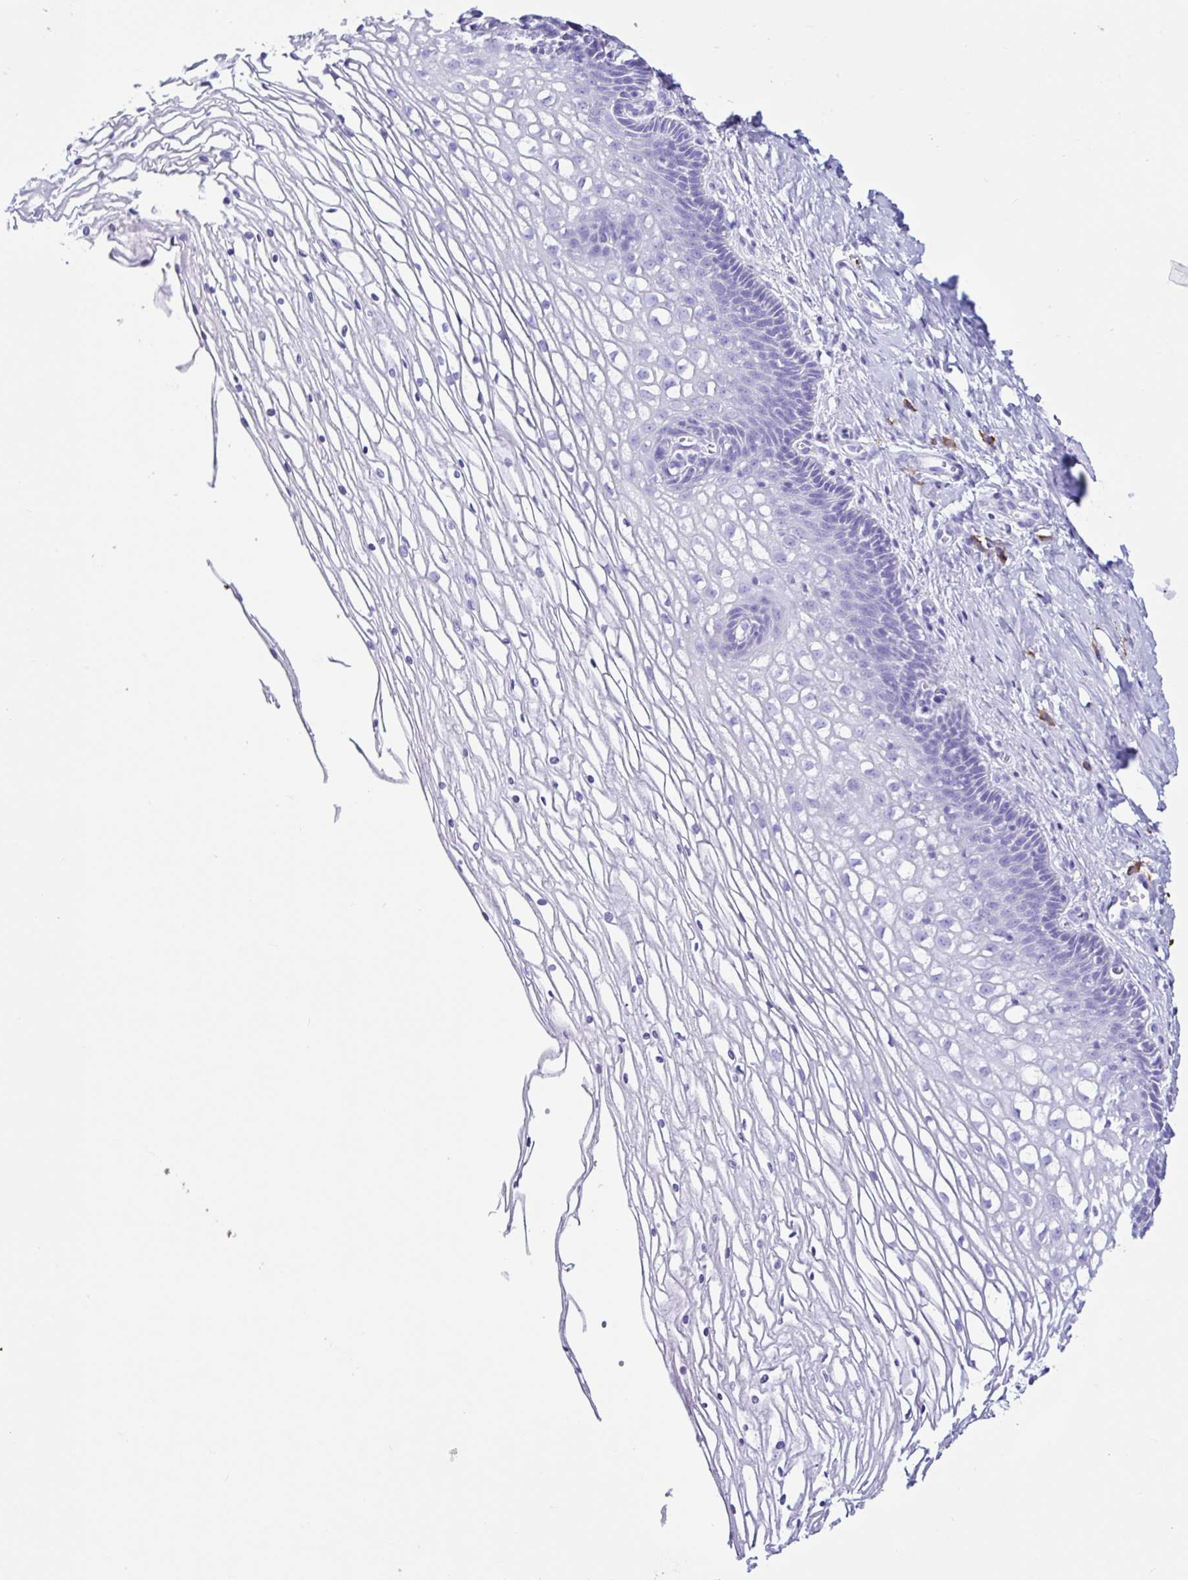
{"staining": {"intensity": "negative", "quantity": "none", "location": "none"}, "tissue": "cervix", "cell_type": "Glandular cells", "image_type": "normal", "snomed": [{"axis": "morphology", "description": "Normal tissue, NOS"}, {"axis": "topography", "description": "Cervix"}], "caption": "Glandular cells are negative for protein expression in normal human cervix. The staining was performed using DAB to visualize the protein expression in brown, while the nuclei were stained in blue with hematoxylin (Magnification: 20x).", "gene": "PIGF", "patient": {"sex": "female", "age": 36}}